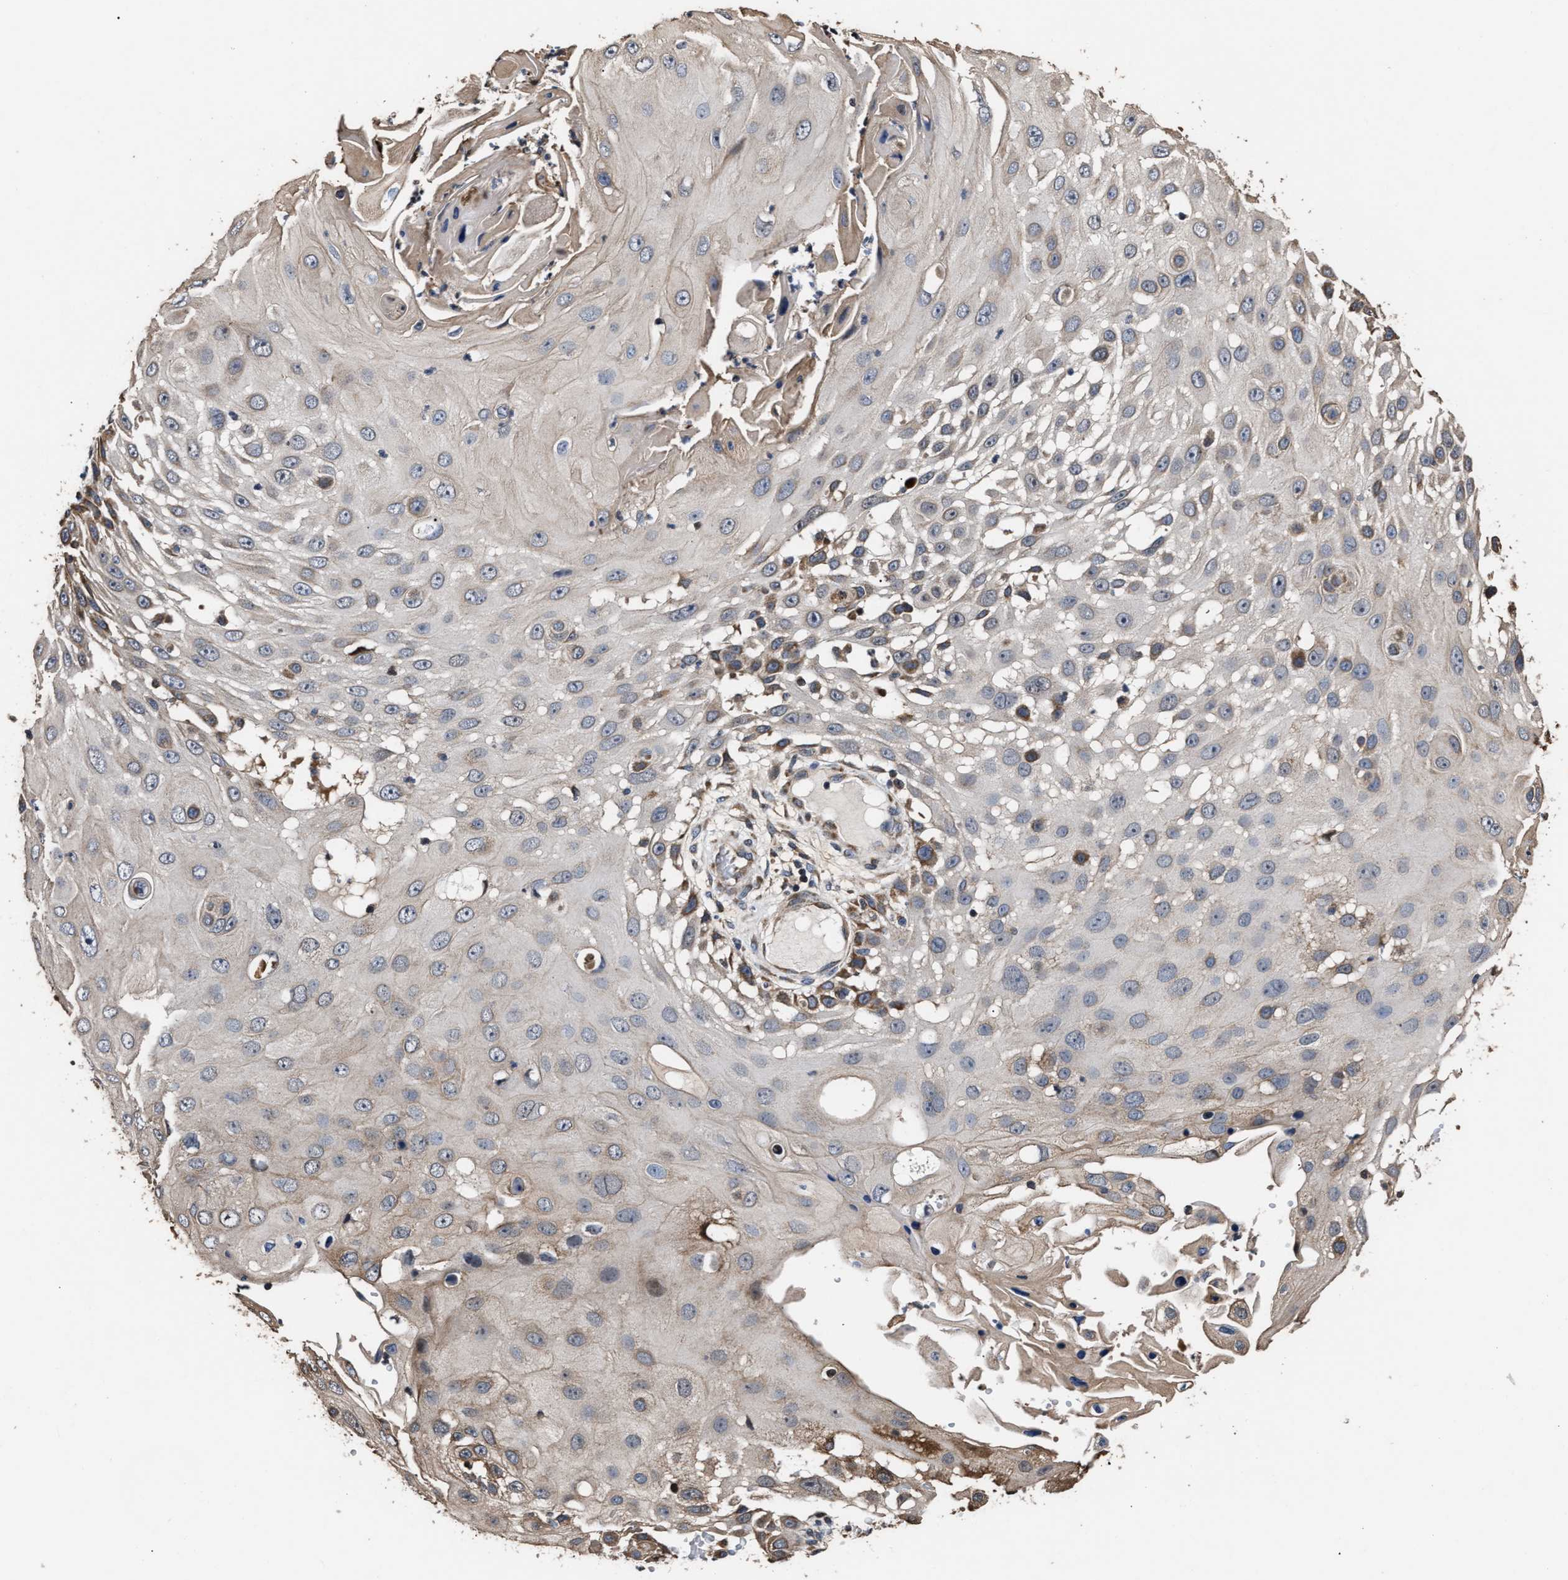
{"staining": {"intensity": "moderate", "quantity": "25%-75%", "location": "cytoplasmic/membranous"}, "tissue": "skin cancer", "cell_type": "Tumor cells", "image_type": "cancer", "snomed": [{"axis": "morphology", "description": "Squamous cell carcinoma, NOS"}, {"axis": "topography", "description": "Skin"}], "caption": "The micrograph displays staining of squamous cell carcinoma (skin), revealing moderate cytoplasmic/membranous protein staining (brown color) within tumor cells.", "gene": "GOSR1", "patient": {"sex": "female", "age": 44}}